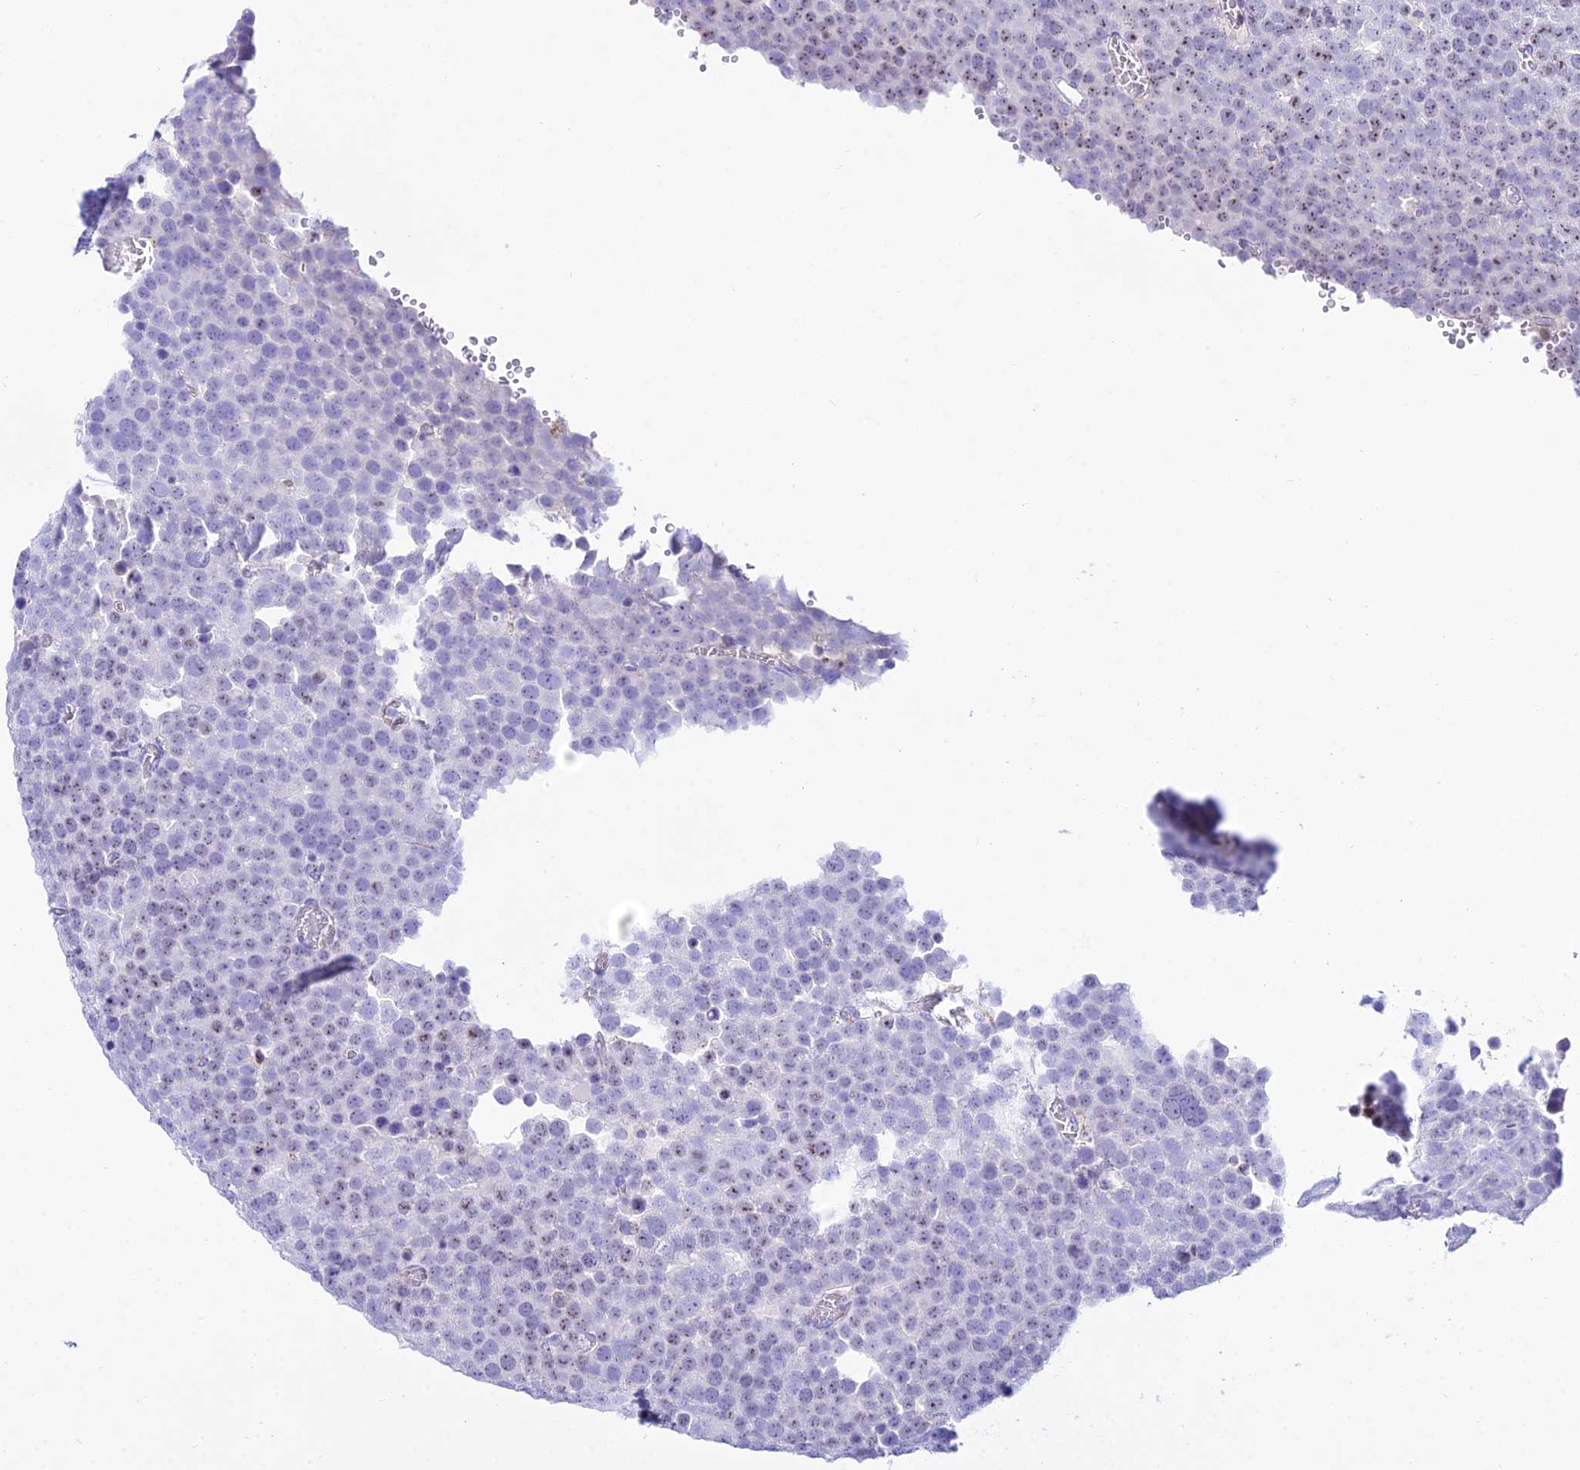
{"staining": {"intensity": "weak", "quantity": "25%-75%", "location": "nuclear"}, "tissue": "testis cancer", "cell_type": "Tumor cells", "image_type": "cancer", "snomed": [{"axis": "morphology", "description": "Seminoma, NOS"}, {"axis": "topography", "description": "Testis"}], "caption": "Testis cancer (seminoma) was stained to show a protein in brown. There is low levels of weak nuclear positivity in approximately 25%-75% of tumor cells. The protein is shown in brown color, while the nuclei are stained blue.", "gene": "DLX1", "patient": {"sex": "male", "age": 71}}